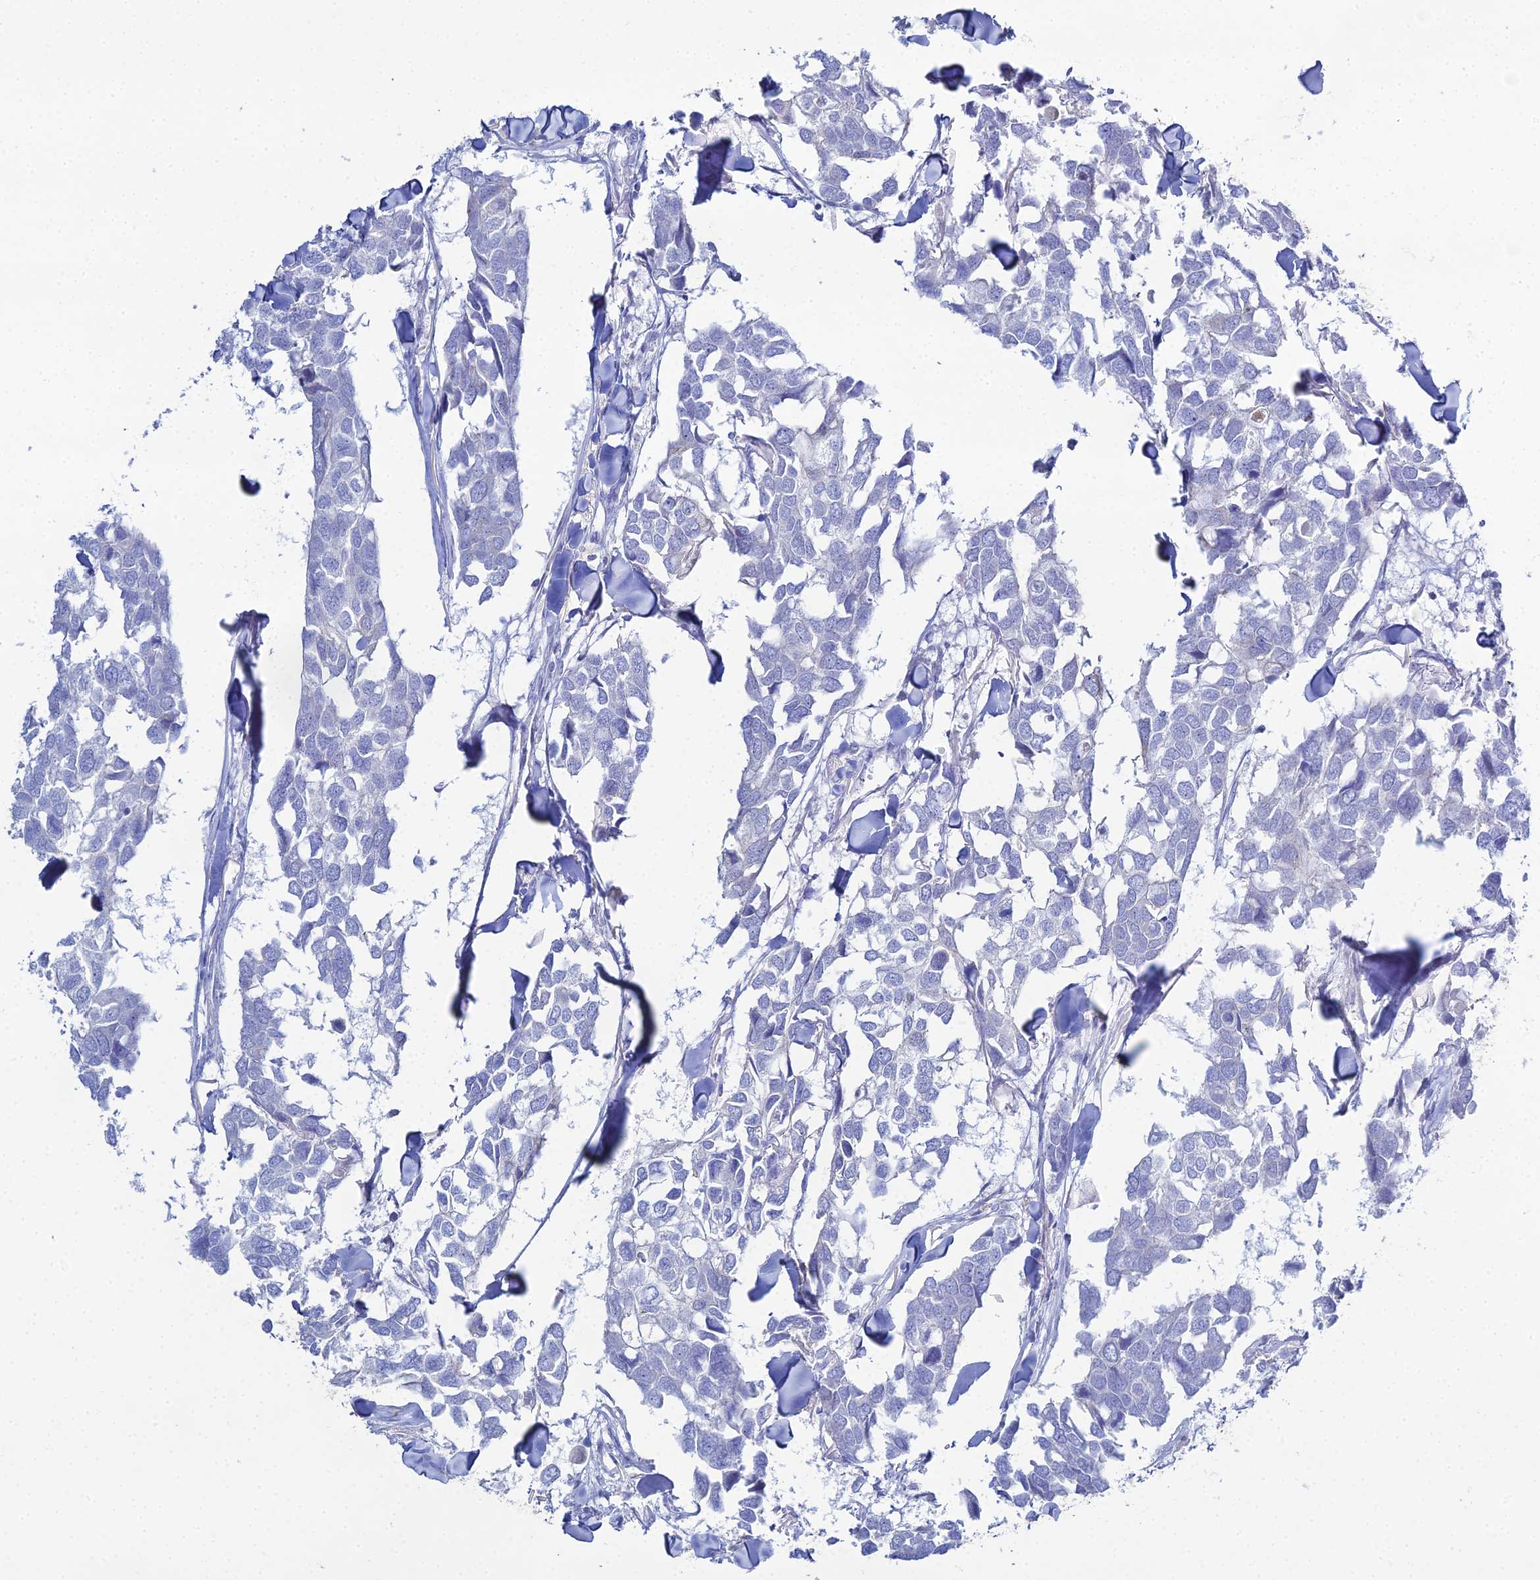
{"staining": {"intensity": "negative", "quantity": "none", "location": "none"}, "tissue": "breast cancer", "cell_type": "Tumor cells", "image_type": "cancer", "snomed": [{"axis": "morphology", "description": "Duct carcinoma"}, {"axis": "topography", "description": "Breast"}], "caption": "This photomicrograph is of breast invasive ductal carcinoma stained with IHC to label a protein in brown with the nuclei are counter-stained blue. There is no staining in tumor cells.", "gene": "DHX34", "patient": {"sex": "female", "age": 83}}